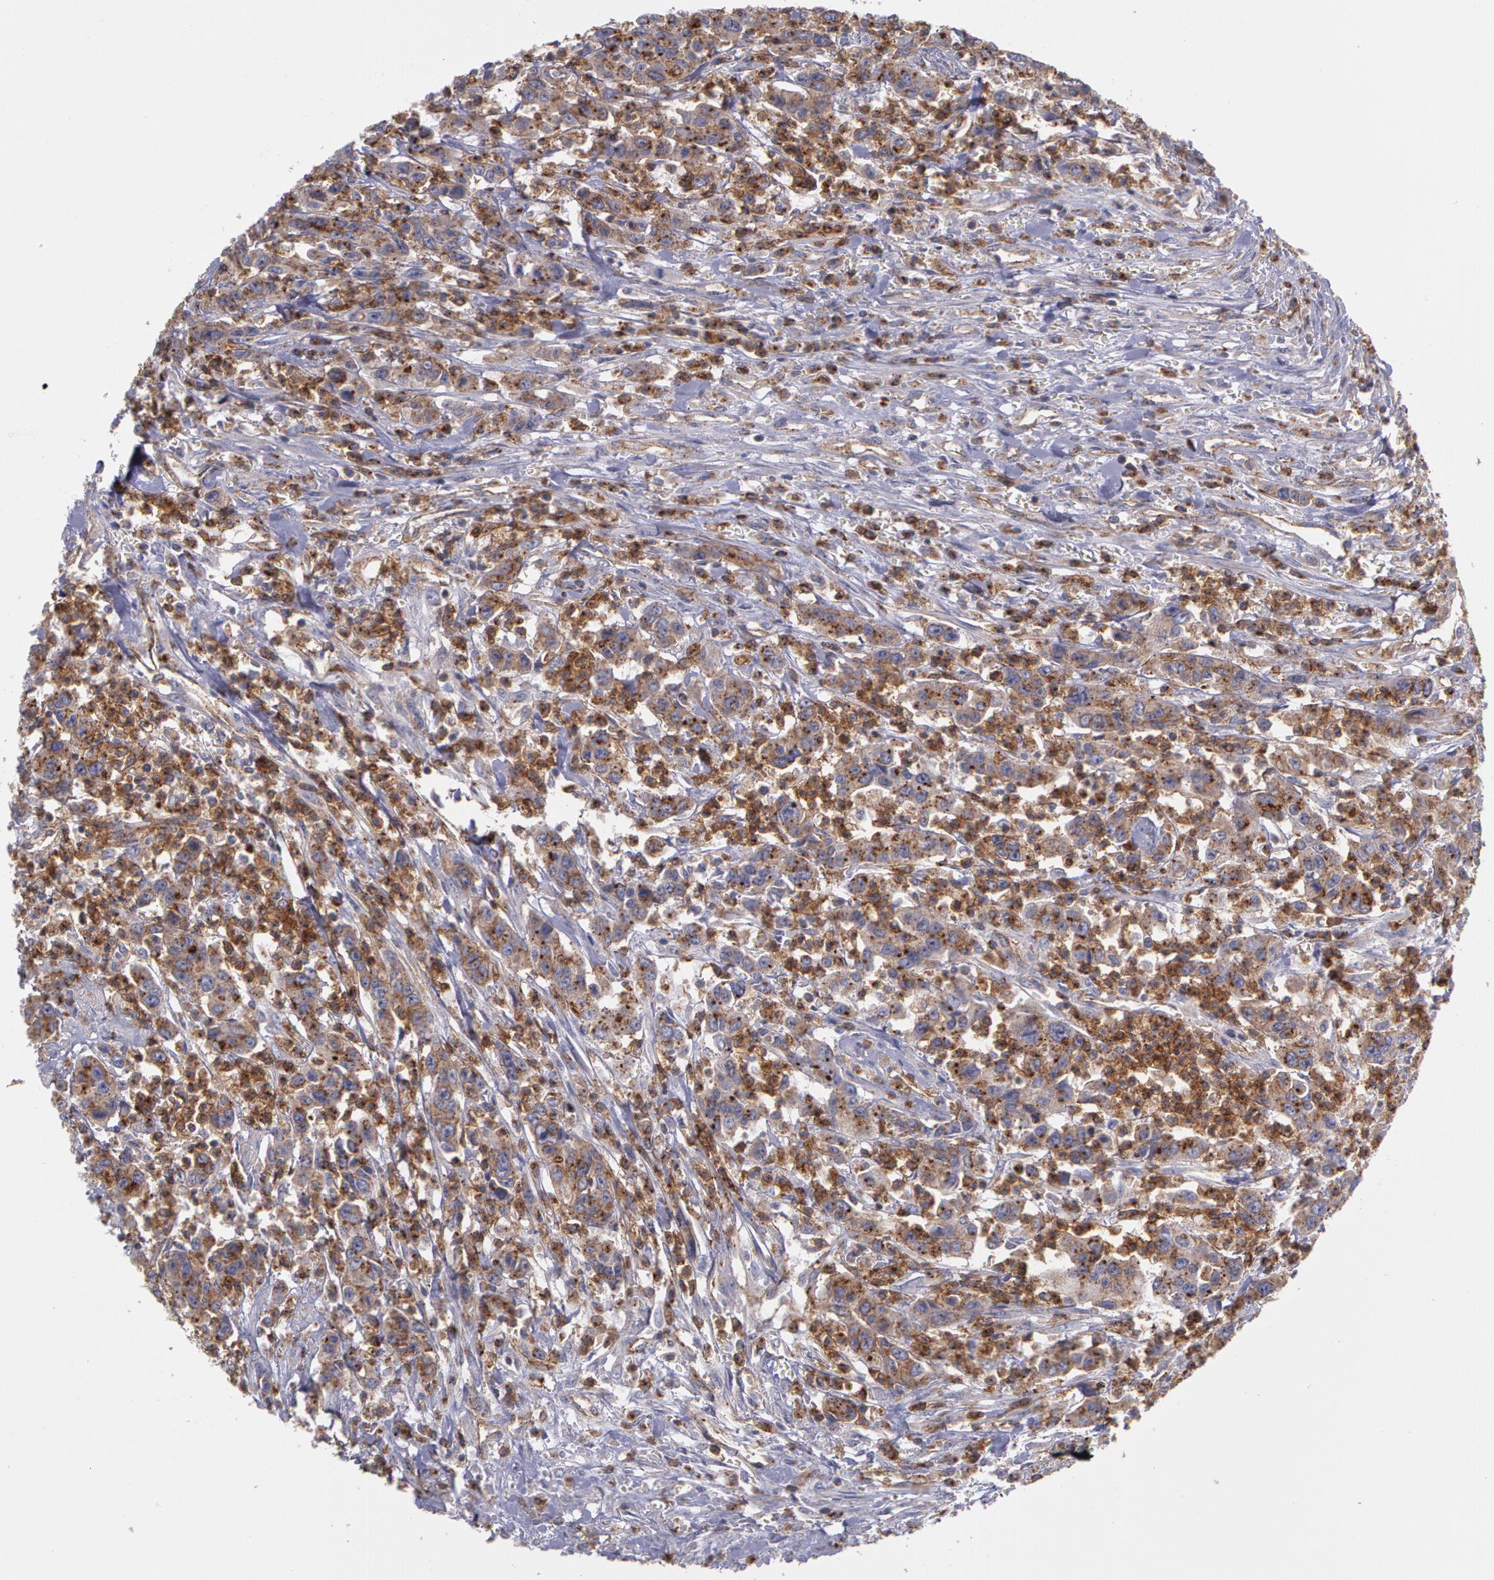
{"staining": {"intensity": "moderate", "quantity": ">75%", "location": "cytoplasmic/membranous"}, "tissue": "urothelial cancer", "cell_type": "Tumor cells", "image_type": "cancer", "snomed": [{"axis": "morphology", "description": "Urothelial carcinoma, High grade"}, {"axis": "topography", "description": "Urinary bladder"}], "caption": "IHC photomicrograph of neoplastic tissue: urothelial cancer stained using immunohistochemistry exhibits medium levels of moderate protein expression localized specifically in the cytoplasmic/membranous of tumor cells, appearing as a cytoplasmic/membranous brown color.", "gene": "FLOT2", "patient": {"sex": "male", "age": 86}}